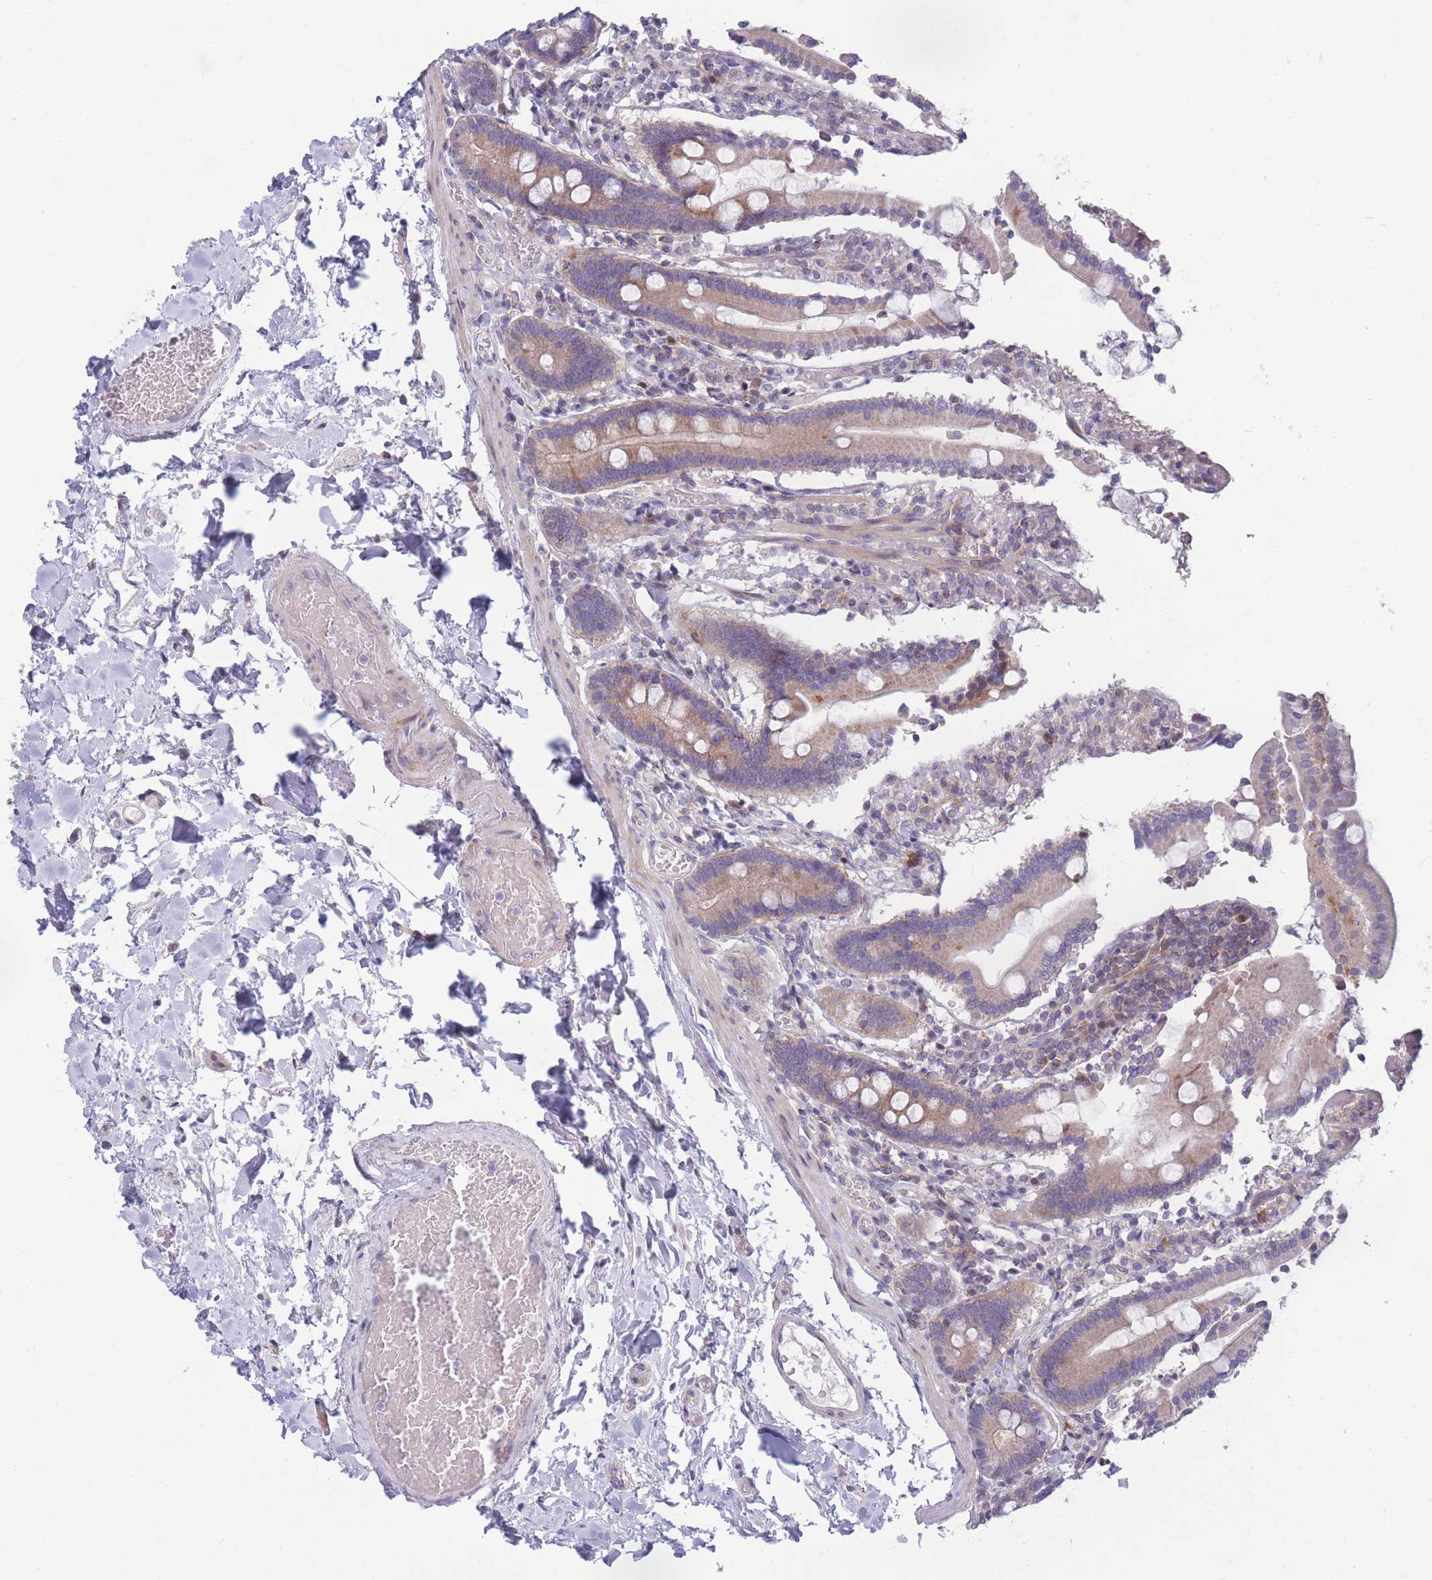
{"staining": {"intensity": "weak", "quantity": "25%-75%", "location": "cytoplasmic/membranous"}, "tissue": "duodenum", "cell_type": "Glandular cells", "image_type": "normal", "snomed": [{"axis": "morphology", "description": "Normal tissue, NOS"}, {"axis": "topography", "description": "Duodenum"}], "caption": "Protein expression analysis of normal duodenum displays weak cytoplasmic/membranous staining in approximately 25%-75% of glandular cells. (Stains: DAB (3,3'-diaminobenzidine) in brown, nuclei in blue, Microscopy: brightfield microscopy at high magnification).", "gene": "PDE4A", "patient": {"sex": "male", "age": 55}}